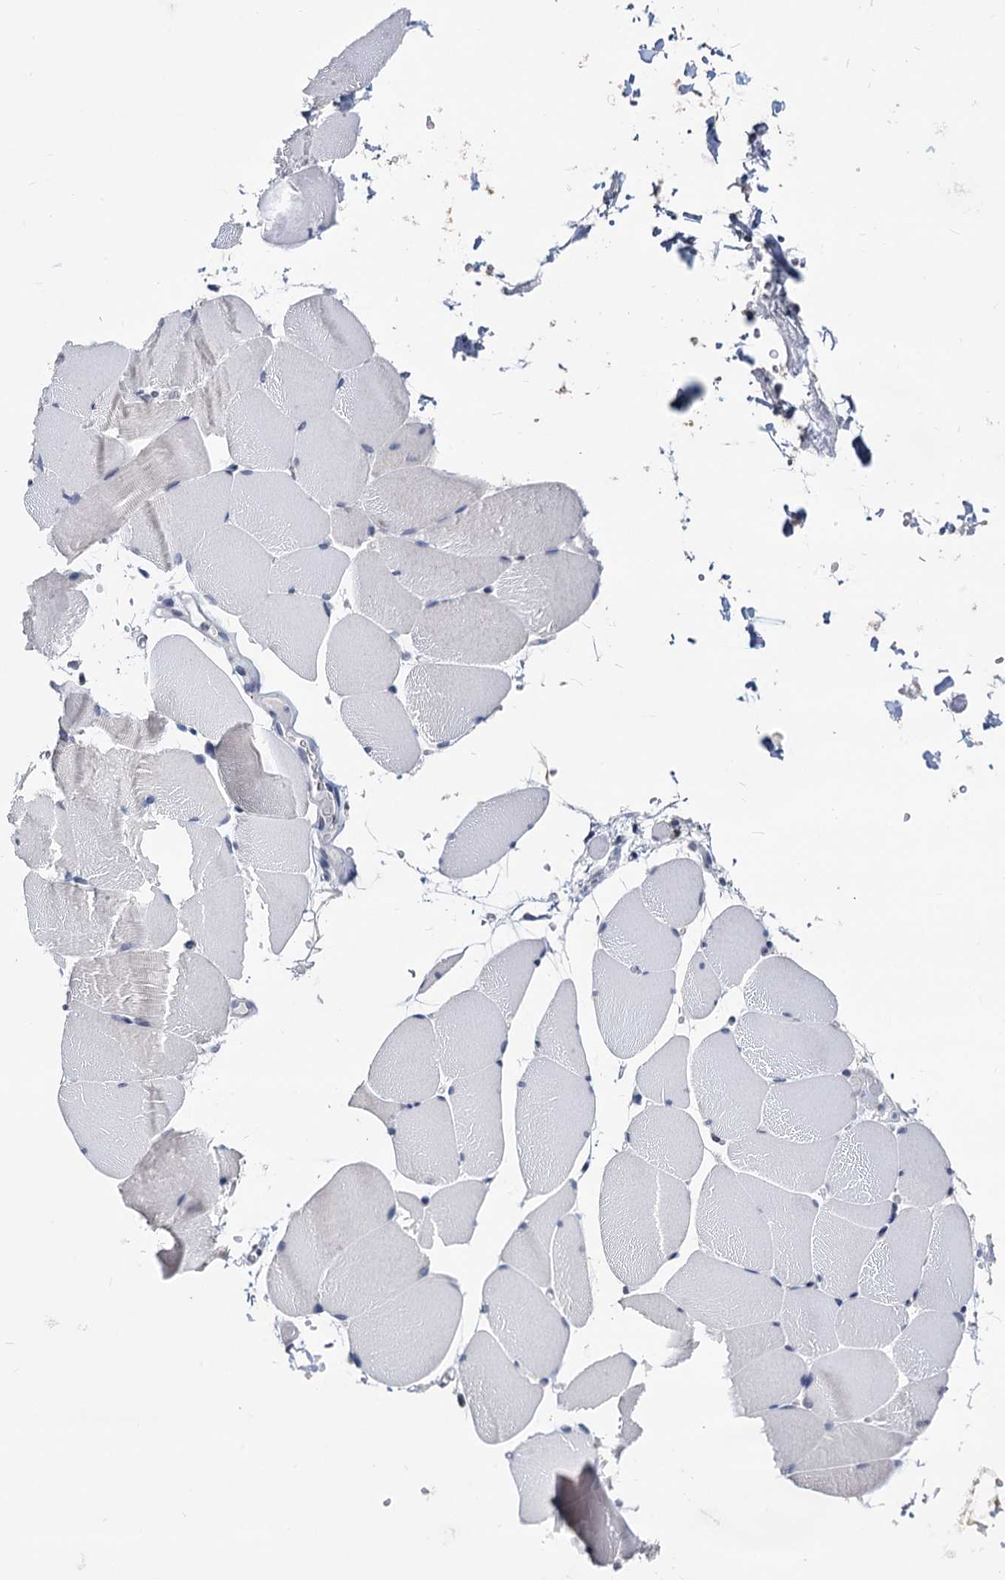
{"staining": {"intensity": "negative", "quantity": "none", "location": "none"}, "tissue": "skeletal muscle", "cell_type": "Myocytes", "image_type": "normal", "snomed": [{"axis": "morphology", "description": "Normal tissue, NOS"}, {"axis": "topography", "description": "Skeletal muscle"}, {"axis": "topography", "description": "Parathyroid gland"}], "caption": "Myocytes are negative for brown protein staining in normal skeletal muscle. (Immunohistochemistry, brightfield microscopy, high magnification).", "gene": "MAGEA4", "patient": {"sex": "female", "age": 37}}